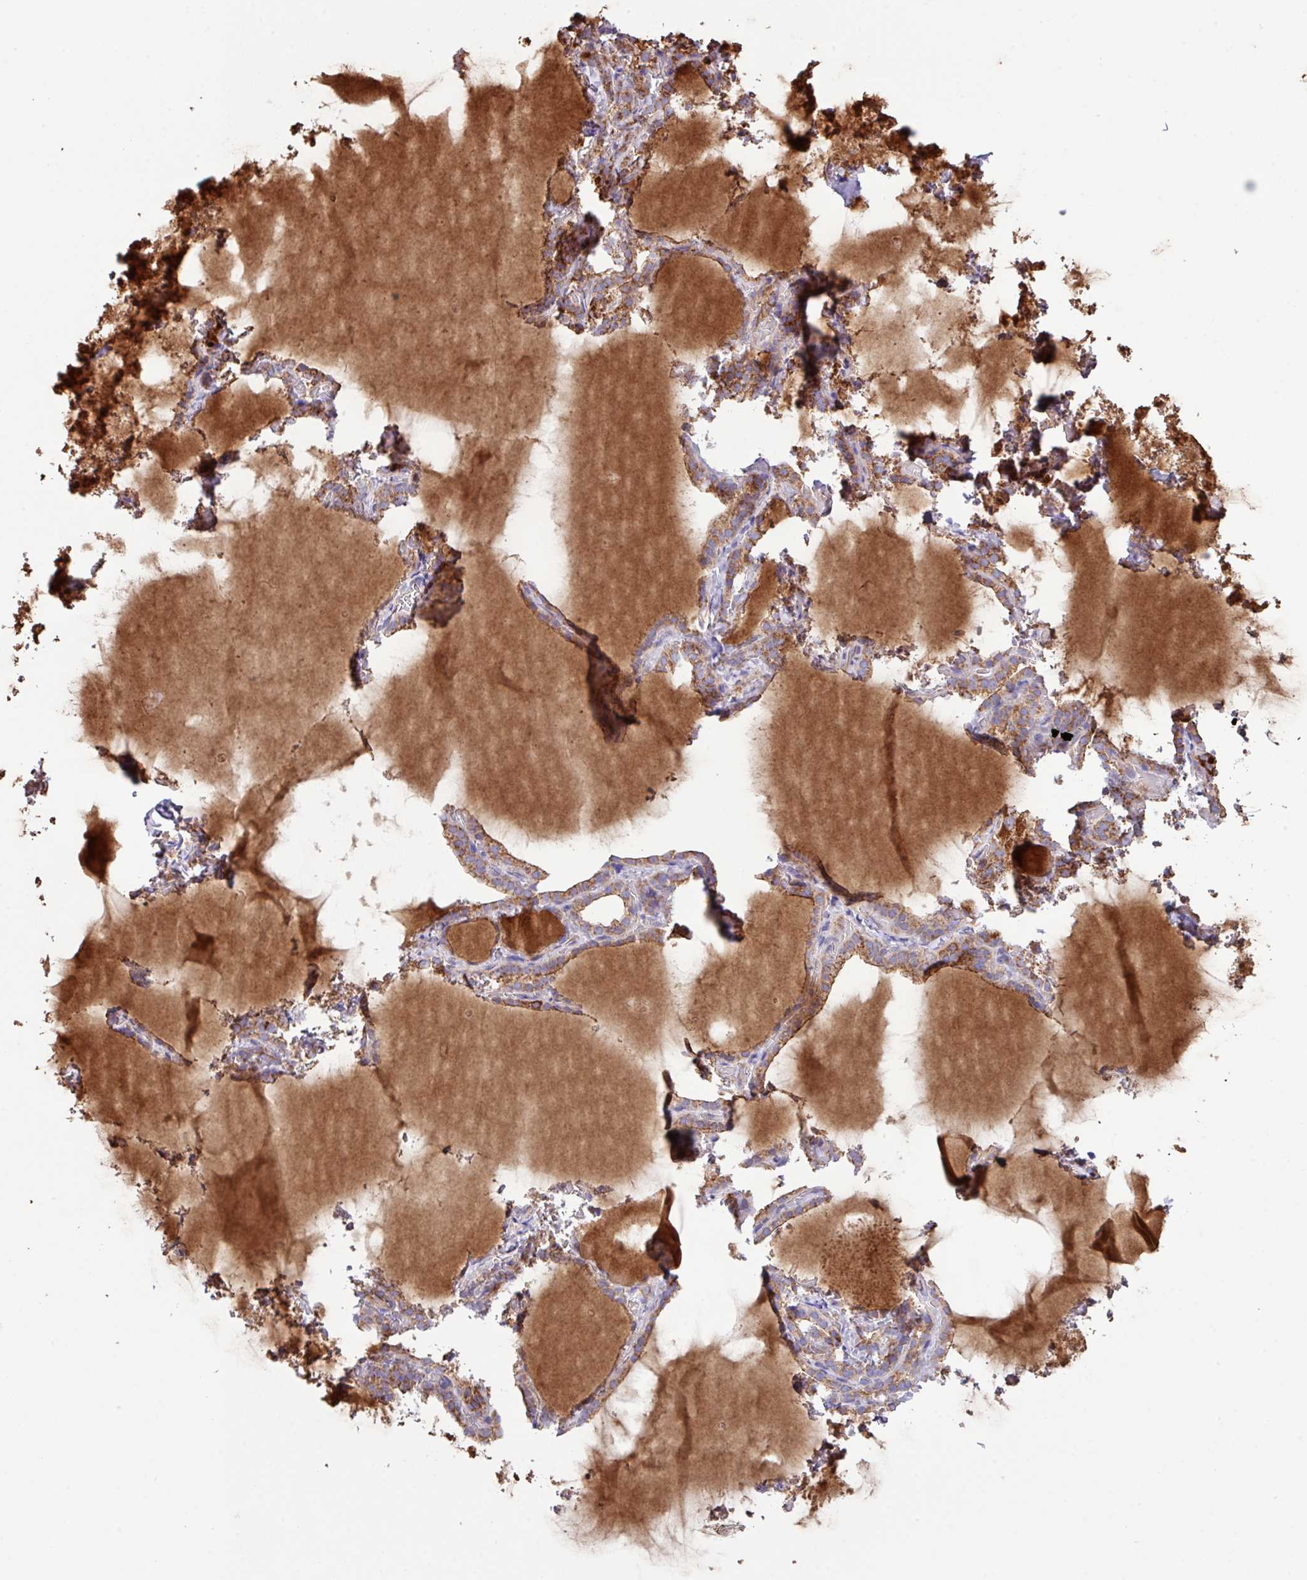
{"staining": {"intensity": "moderate", "quantity": ">75%", "location": "cytoplasmic/membranous"}, "tissue": "thyroid gland", "cell_type": "Glandular cells", "image_type": "normal", "snomed": [{"axis": "morphology", "description": "Normal tissue, NOS"}, {"axis": "topography", "description": "Thyroid gland"}], "caption": "A high-resolution image shows immunohistochemistry (IHC) staining of benign thyroid gland, which demonstrates moderate cytoplasmic/membranous staining in approximately >75% of glandular cells. Nuclei are stained in blue.", "gene": "LRRC53", "patient": {"sex": "female", "age": 22}}